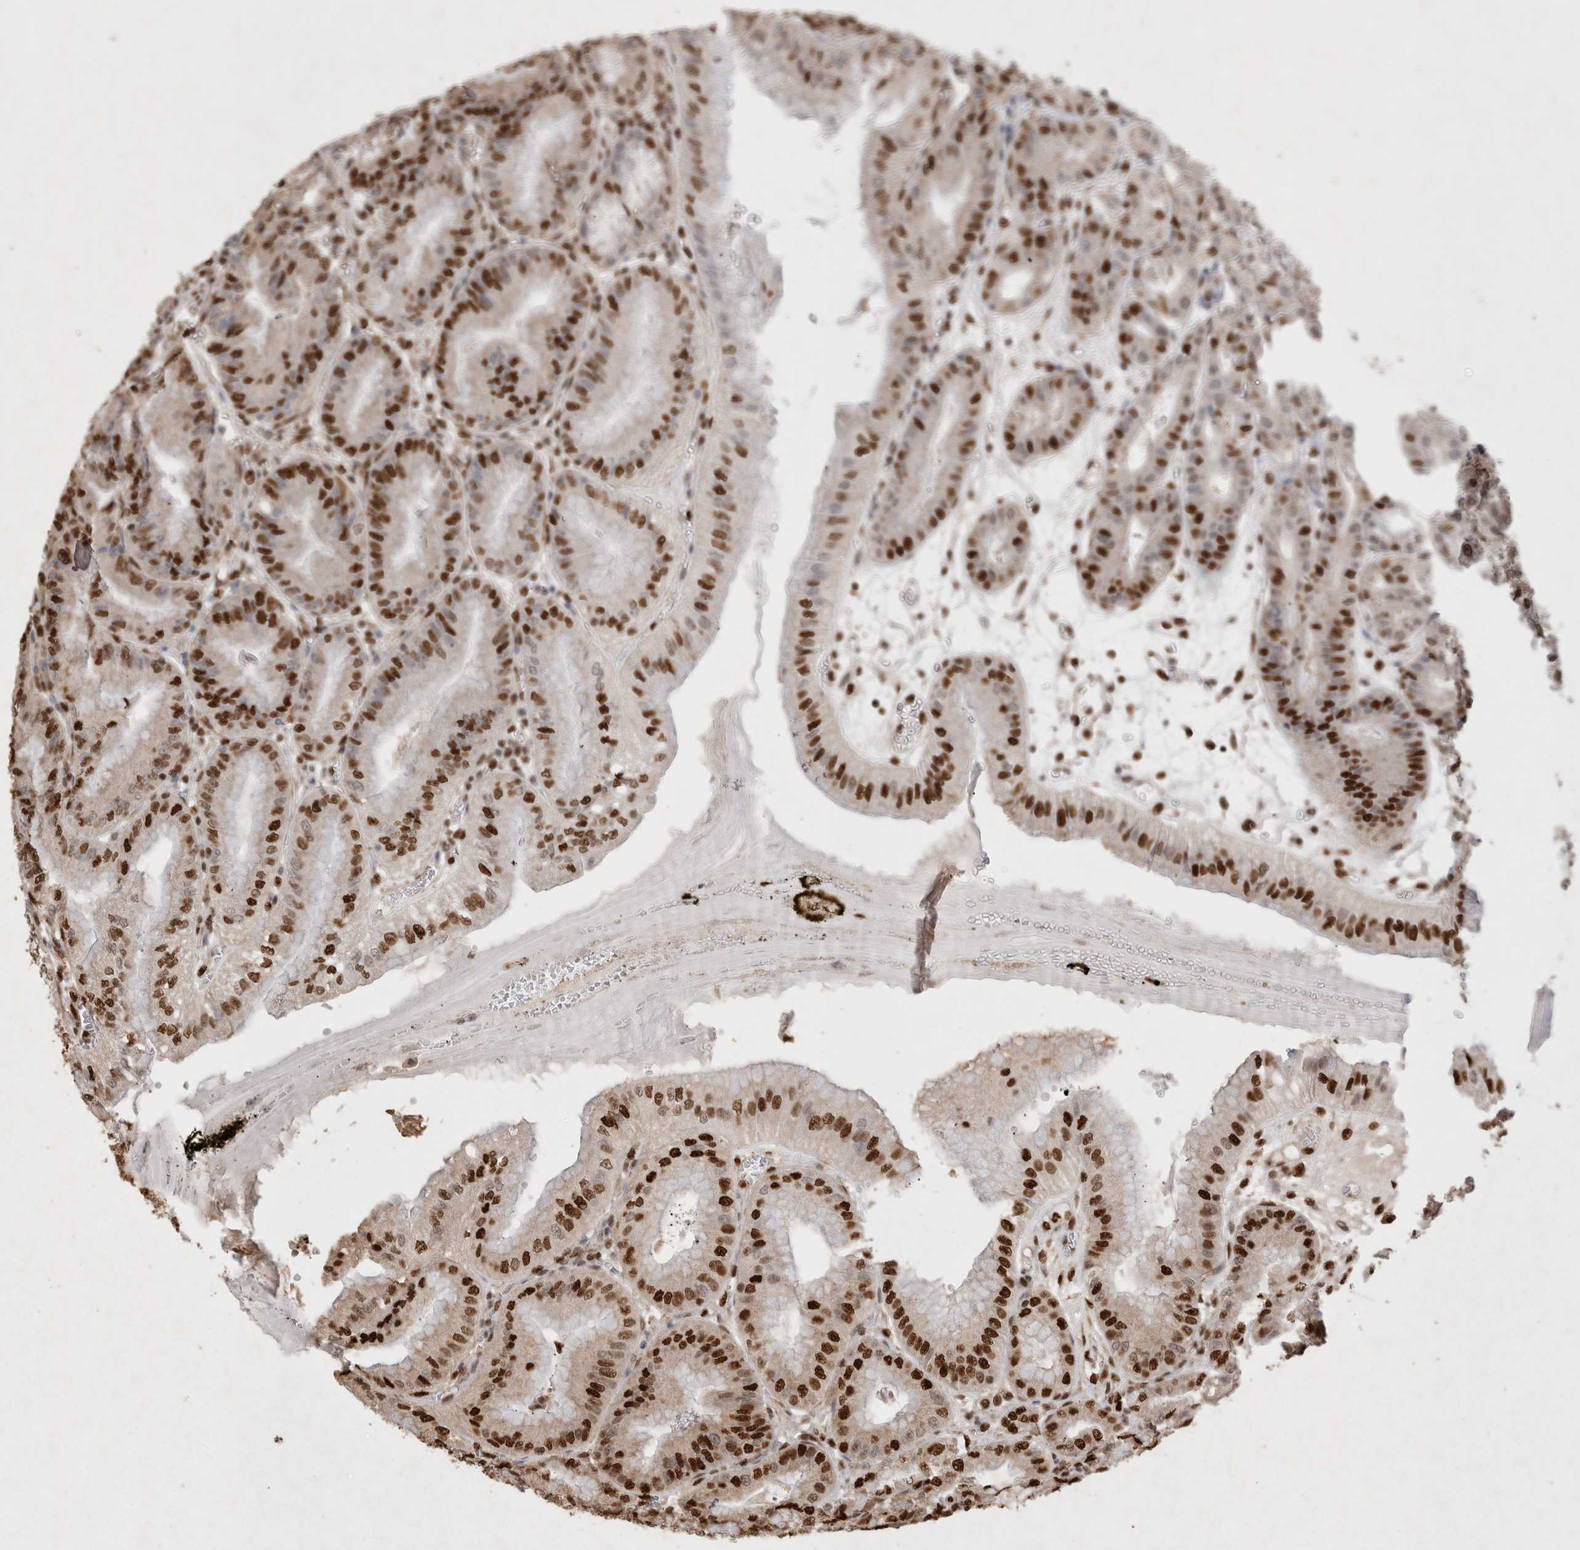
{"staining": {"intensity": "strong", "quantity": ">75%", "location": "nuclear"}, "tissue": "stomach", "cell_type": "Glandular cells", "image_type": "normal", "snomed": [{"axis": "morphology", "description": "Normal tissue, NOS"}, {"axis": "topography", "description": "Stomach, lower"}], "caption": "The histopathology image demonstrates a brown stain indicating the presence of a protein in the nuclear of glandular cells in stomach. The staining is performed using DAB (3,3'-diaminobenzidine) brown chromogen to label protein expression. The nuclei are counter-stained blue using hematoxylin.", "gene": "HDGF", "patient": {"sex": "male", "age": 71}}